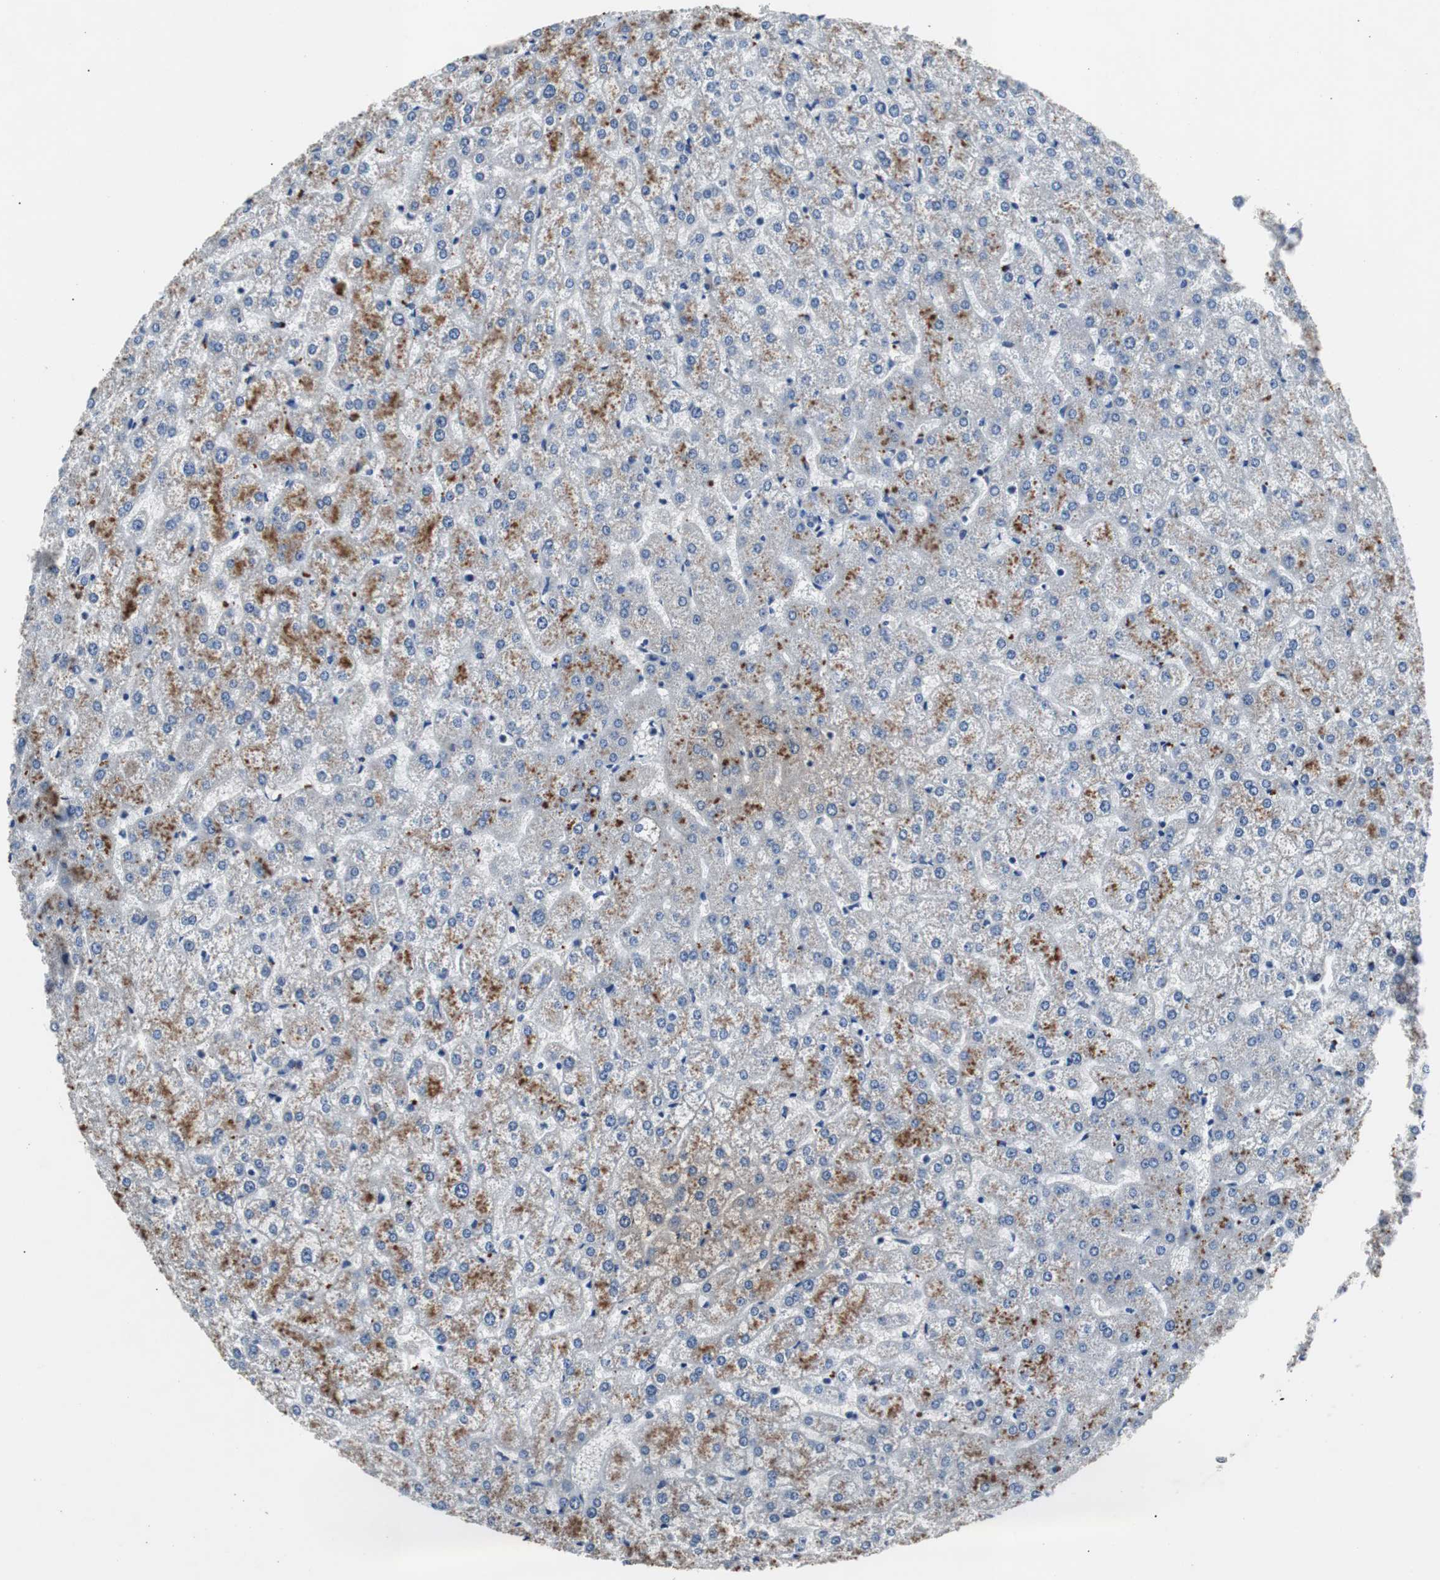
{"staining": {"intensity": "weak", "quantity": "25%-75%", "location": "cytoplasmic/membranous"}, "tissue": "liver", "cell_type": "Cholangiocytes", "image_type": "normal", "snomed": [{"axis": "morphology", "description": "Normal tissue, NOS"}, {"axis": "topography", "description": "Liver"}], "caption": "High-magnification brightfield microscopy of benign liver stained with DAB (brown) and counterstained with hematoxylin (blue). cholangiocytes exhibit weak cytoplasmic/membranous expression is present in about25%-75% of cells. (DAB IHC with brightfield microscopy, high magnification).", "gene": "PITRM1", "patient": {"sex": "female", "age": 32}}